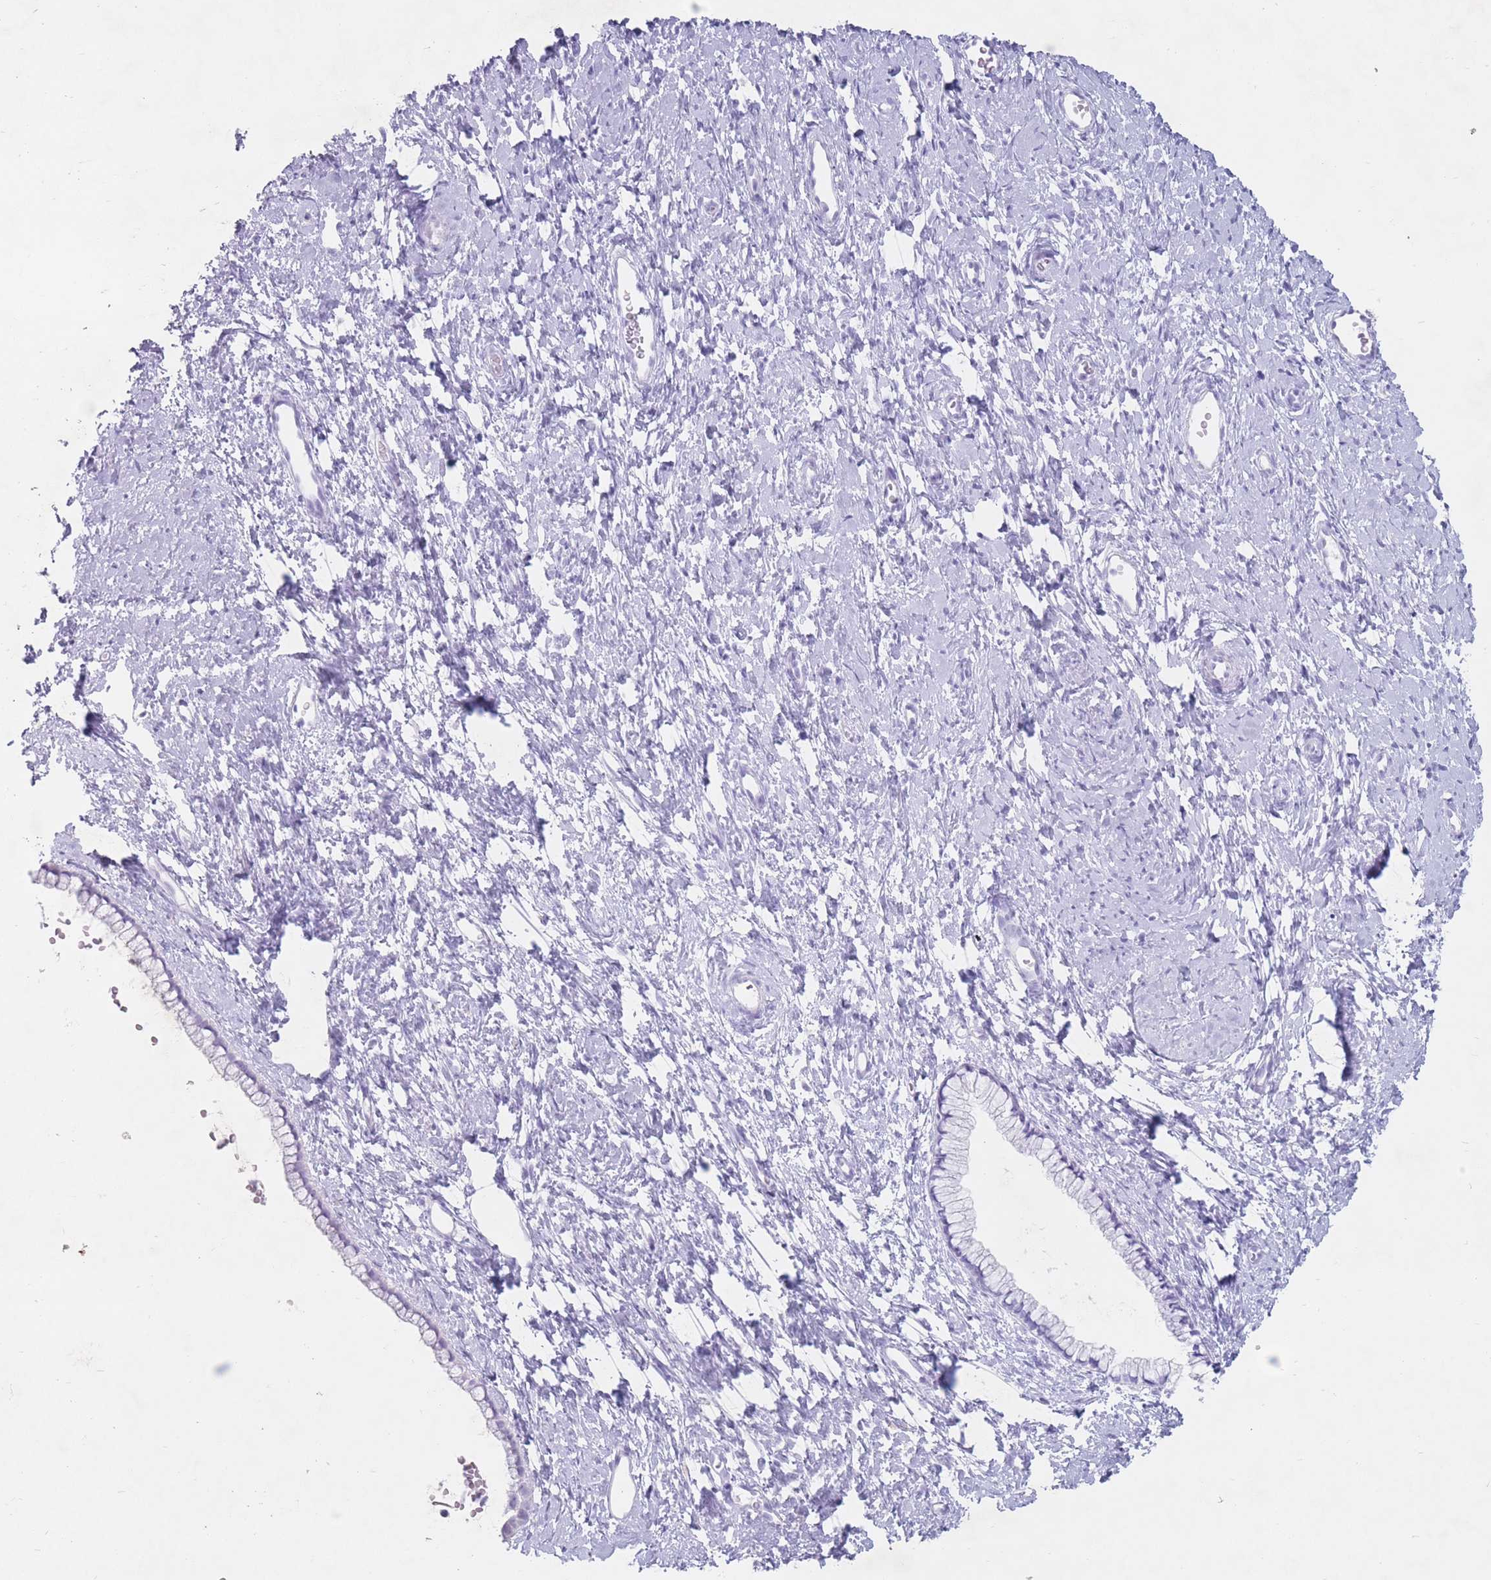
{"staining": {"intensity": "negative", "quantity": "none", "location": "none"}, "tissue": "cervix", "cell_type": "Glandular cells", "image_type": "normal", "snomed": [{"axis": "morphology", "description": "Normal tissue, NOS"}, {"axis": "topography", "description": "Cervix"}], "caption": "Immunohistochemistry histopathology image of unremarkable human cervix stained for a protein (brown), which demonstrates no staining in glandular cells.", "gene": "ST3GAL5", "patient": {"sex": "female", "age": 57}}